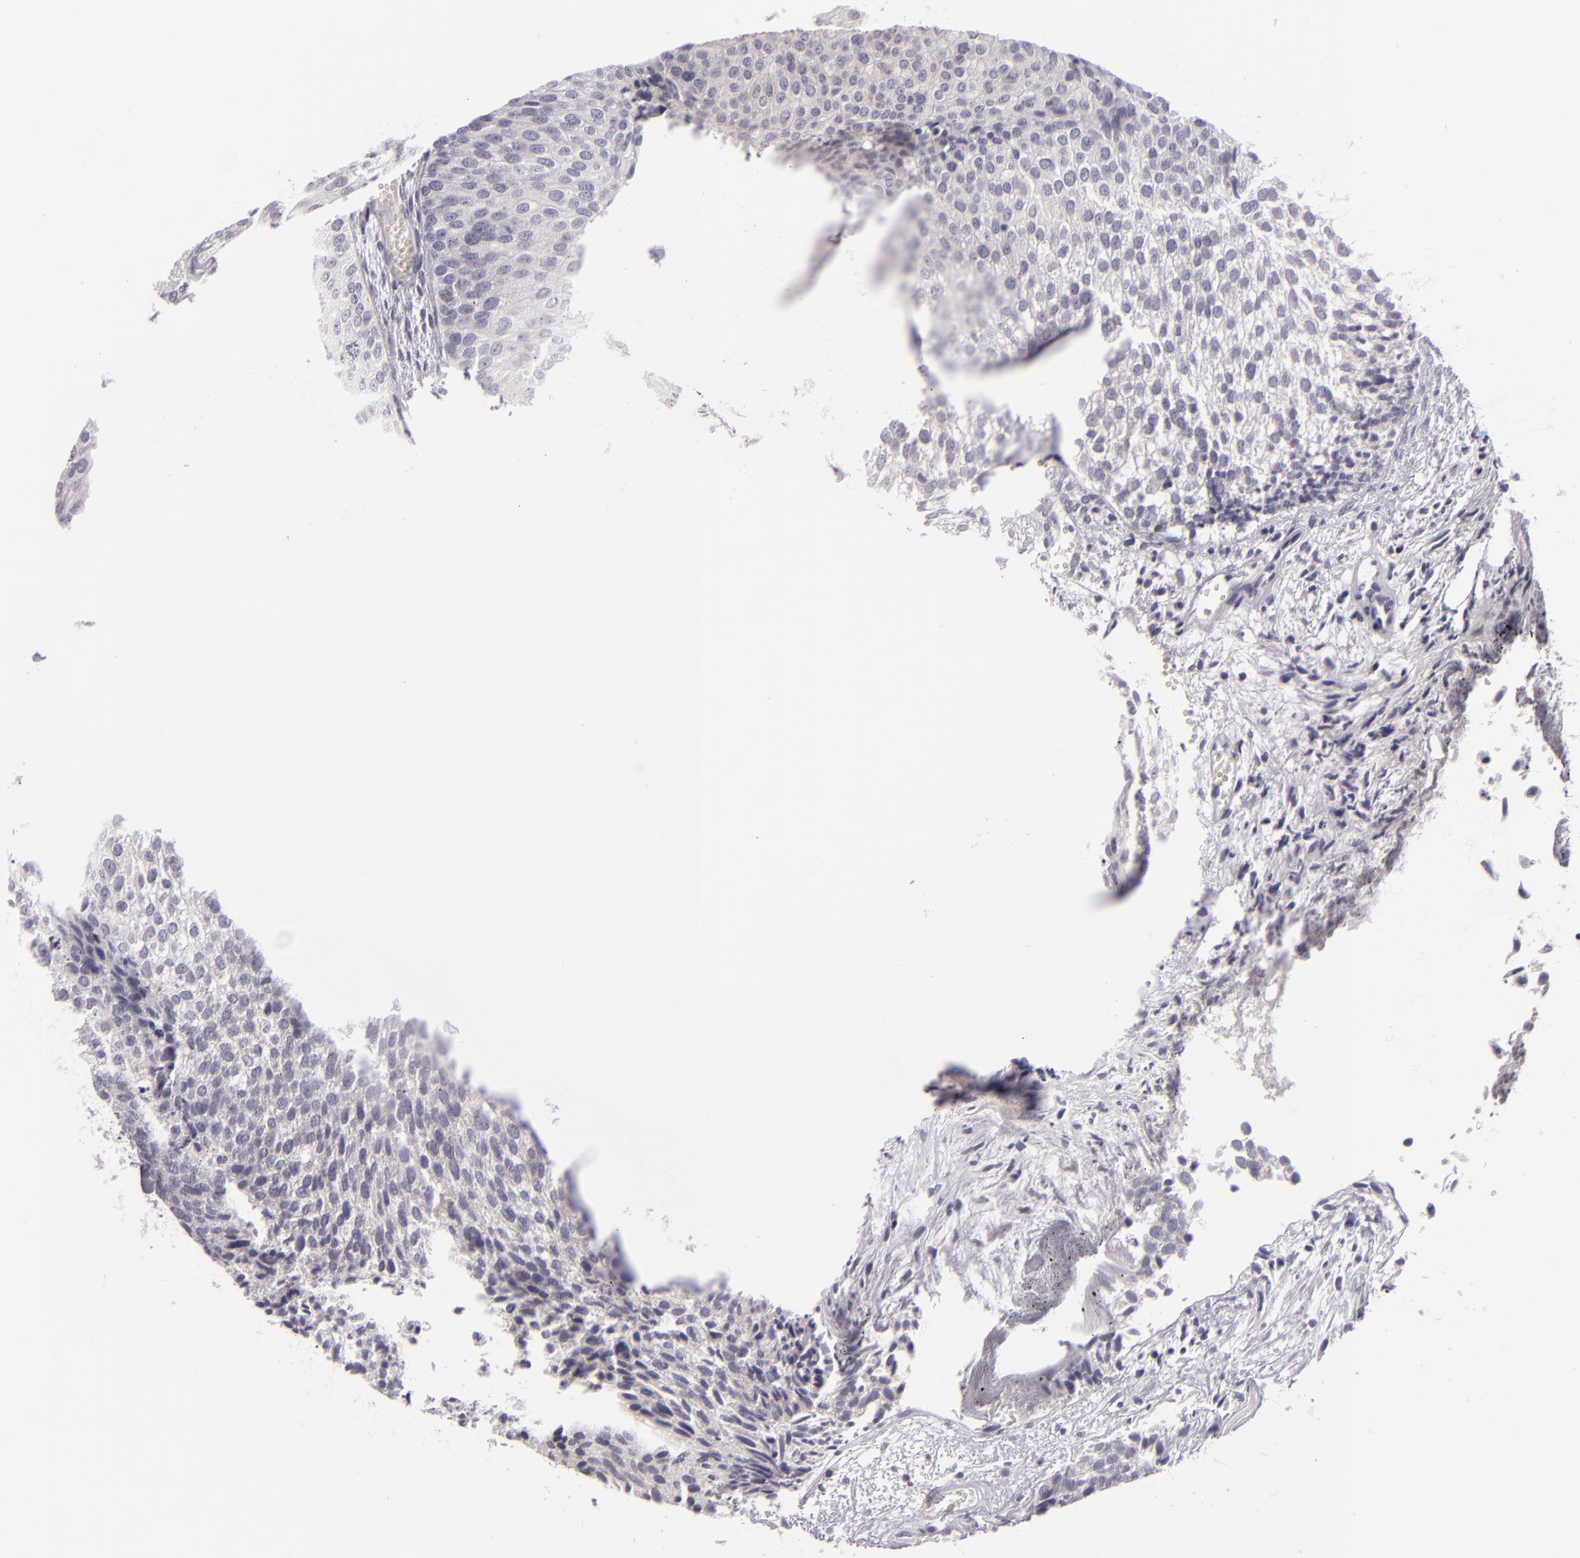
{"staining": {"intensity": "weak", "quantity": "<25%", "location": "nuclear"}, "tissue": "urothelial cancer", "cell_type": "Tumor cells", "image_type": "cancer", "snomed": [{"axis": "morphology", "description": "Urothelial carcinoma, Low grade"}, {"axis": "topography", "description": "Urinary bladder"}], "caption": "High magnification brightfield microscopy of low-grade urothelial carcinoma stained with DAB (brown) and counterstained with hematoxylin (blue): tumor cells show no significant staining.", "gene": "EGFL6", "patient": {"sex": "male", "age": 84}}